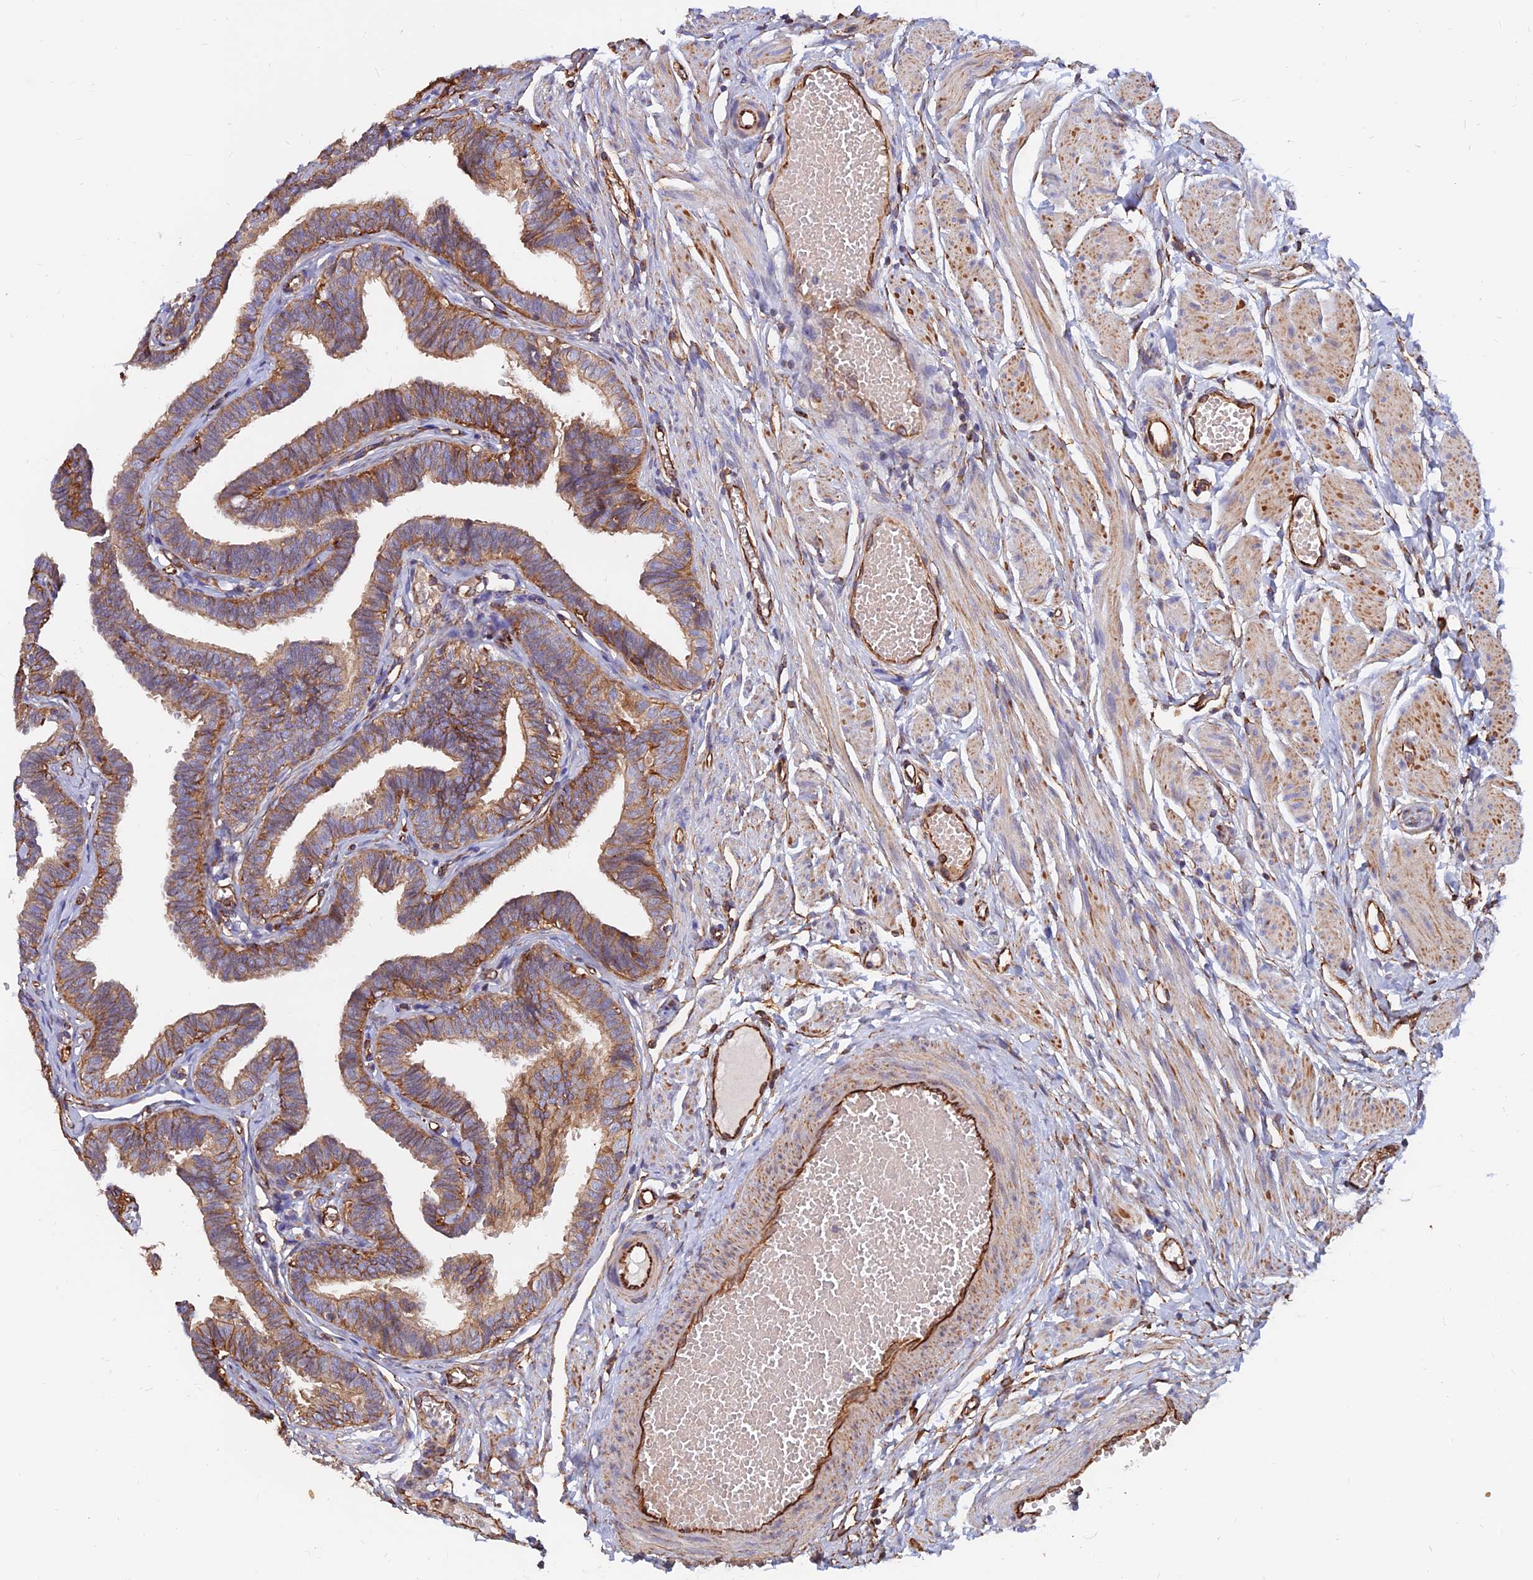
{"staining": {"intensity": "moderate", "quantity": ">75%", "location": "cytoplasmic/membranous"}, "tissue": "fallopian tube", "cell_type": "Glandular cells", "image_type": "normal", "snomed": [{"axis": "morphology", "description": "Normal tissue, NOS"}, {"axis": "topography", "description": "Fallopian tube"}, {"axis": "topography", "description": "Ovary"}], "caption": "DAB (3,3'-diaminobenzidine) immunohistochemical staining of unremarkable fallopian tube demonstrates moderate cytoplasmic/membranous protein positivity in about >75% of glandular cells.", "gene": "CDK18", "patient": {"sex": "female", "age": 23}}